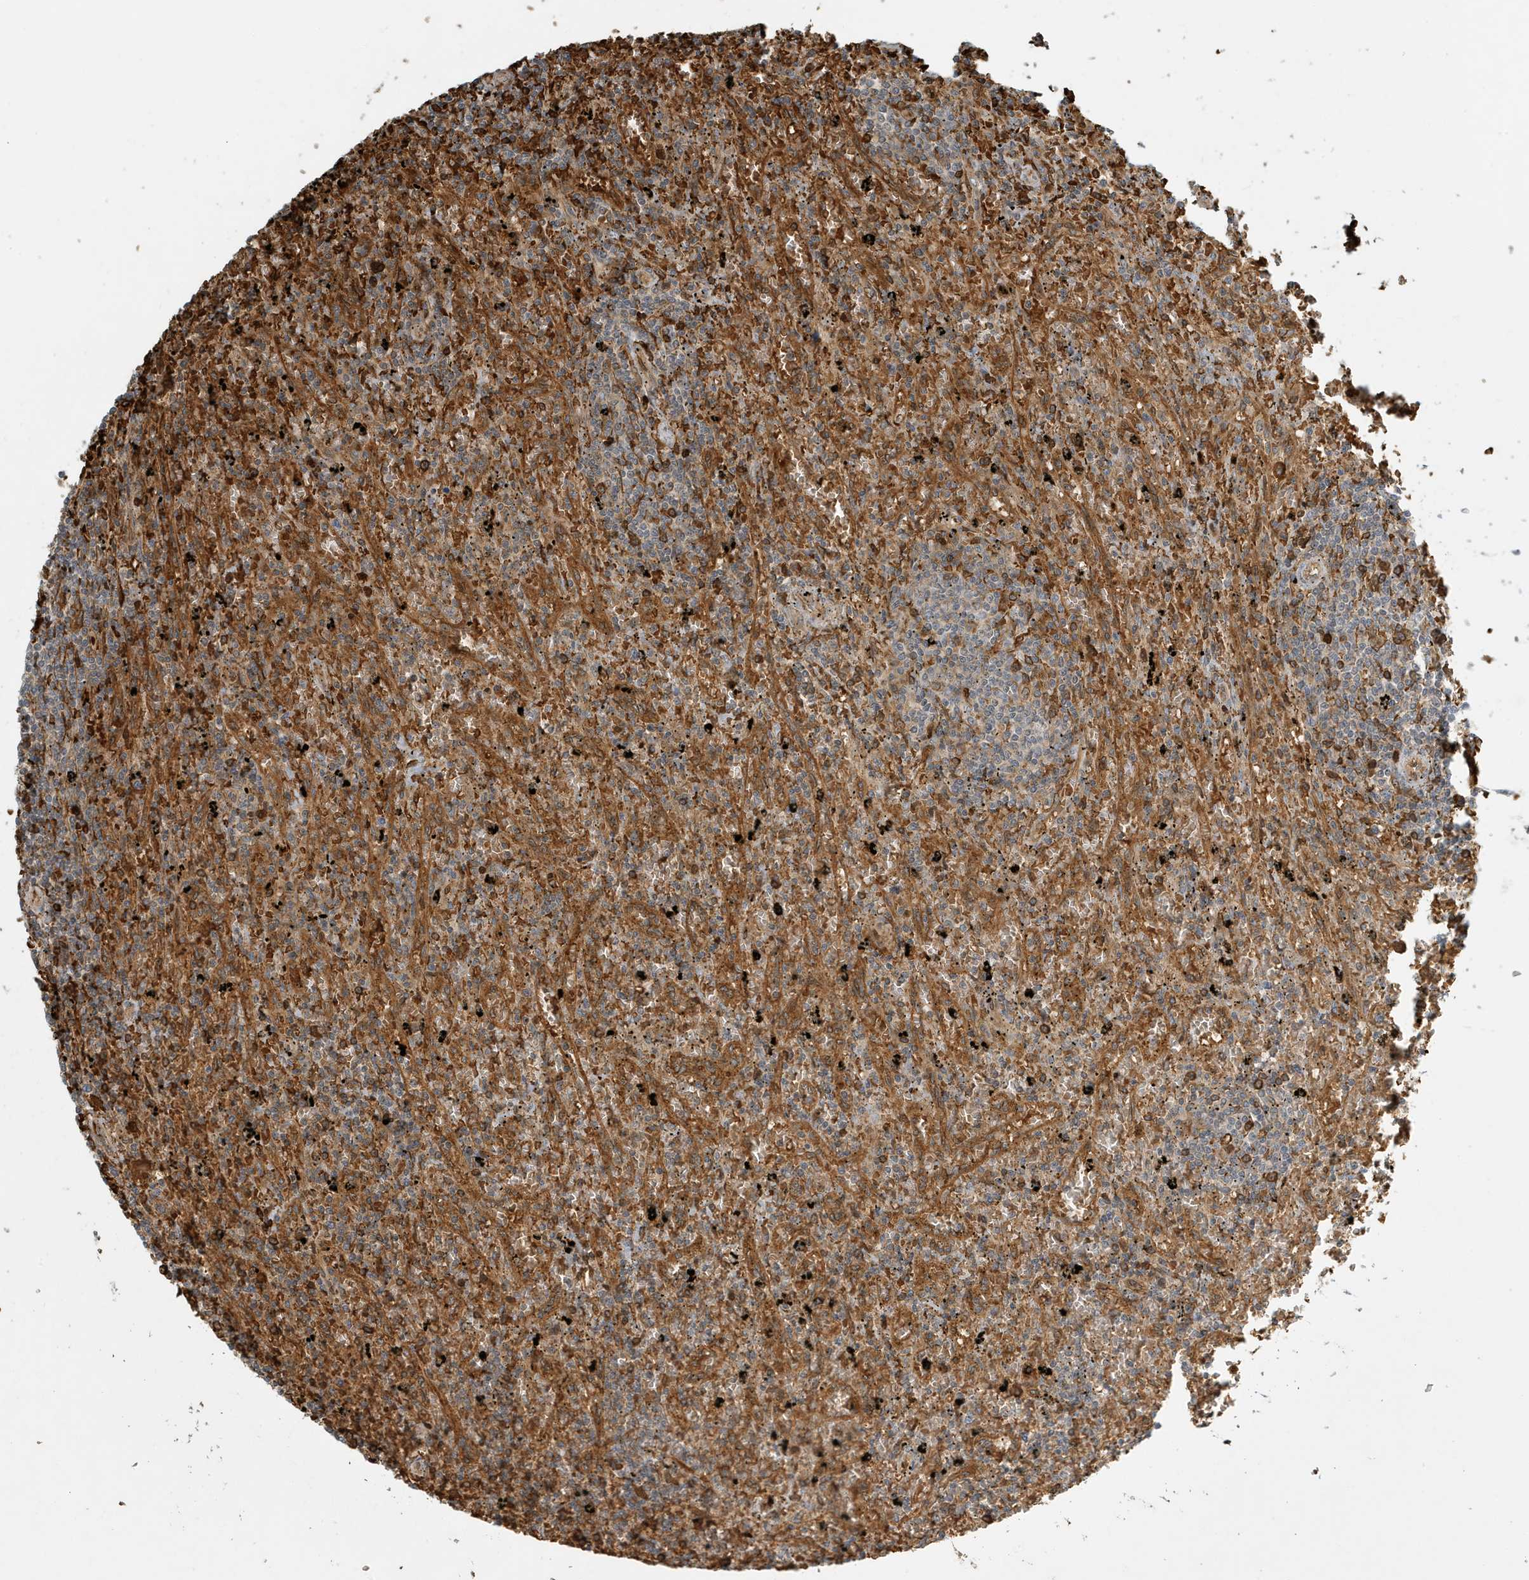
{"staining": {"intensity": "moderate", "quantity": ">75%", "location": "cytoplasmic/membranous"}, "tissue": "lymphoma", "cell_type": "Tumor cells", "image_type": "cancer", "snomed": [{"axis": "morphology", "description": "Malignant lymphoma, non-Hodgkin's type, Low grade"}, {"axis": "topography", "description": "Spleen"}], "caption": "Immunohistochemical staining of malignant lymphoma, non-Hodgkin's type (low-grade) shows moderate cytoplasmic/membranous protein positivity in about >75% of tumor cells.", "gene": "FYCO1", "patient": {"sex": "male", "age": 76}}